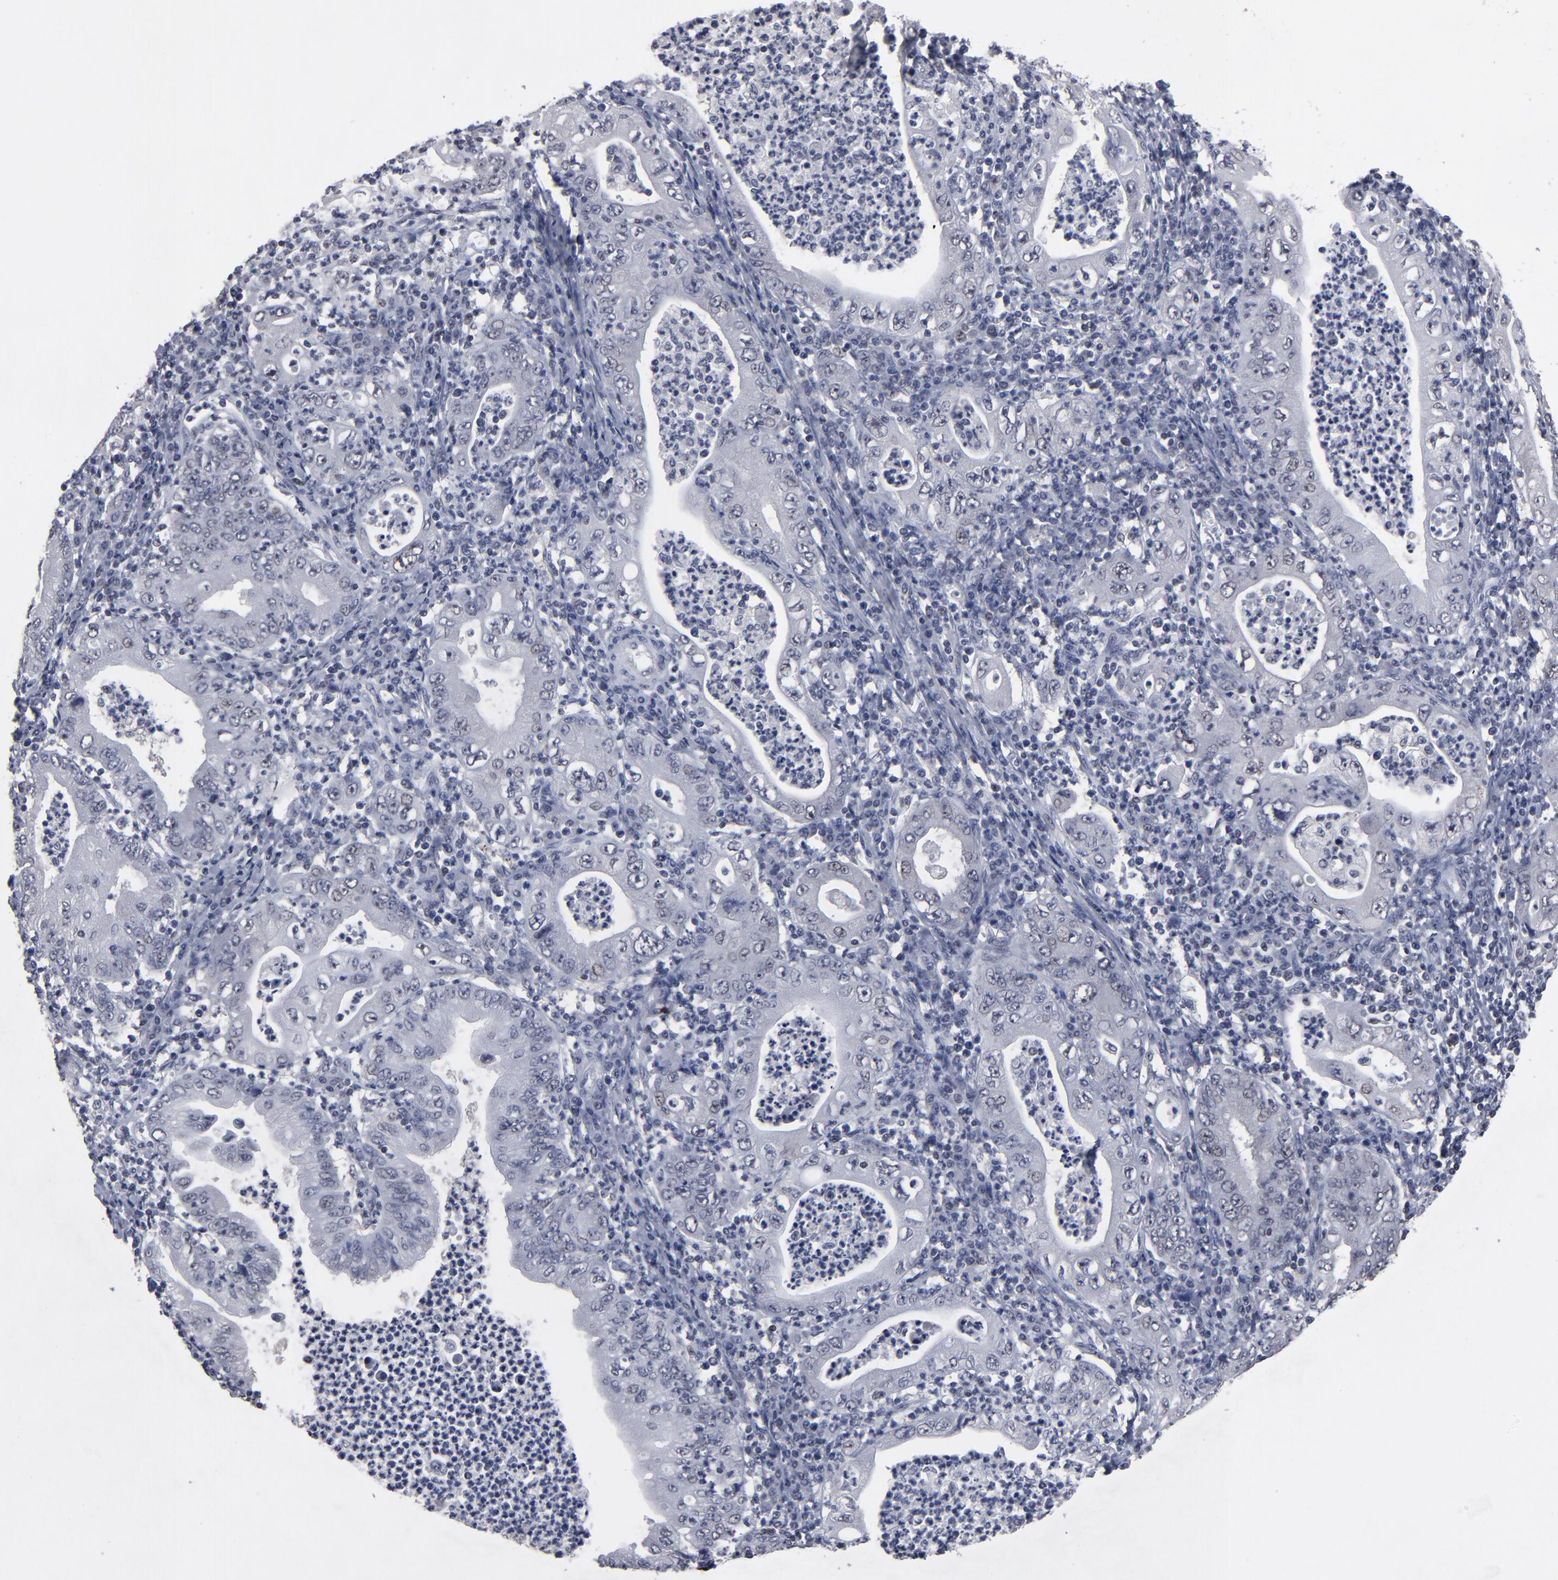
{"staining": {"intensity": "negative", "quantity": "none", "location": "none"}, "tissue": "stomach cancer", "cell_type": "Tumor cells", "image_type": "cancer", "snomed": [{"axis": "morphology", "description": "Normal tissue, NOS"}, {"axis": "morphology", "description": "Adenocarcinoma, NOS"}, {"axis": "topography", "description": "Esophagus"}, {"axis": "topography", "description": "Stomach, upper"}, {"axis": "topography", "description": "Peripheral nerve tissue"}], "caption": "Immunohistochemistry (IHC) image of stomach cancer stained for a protein (brown), which exhibits no expression in tumor cells. (Stains: DAB (3,3'-diaminobenzidine) IHC with hematoxylin counter stain, Microscopy: brightfield microscopy at high magnification).", "gene": "SSRP1", "patient": {"sex": "male", "age": 62}}